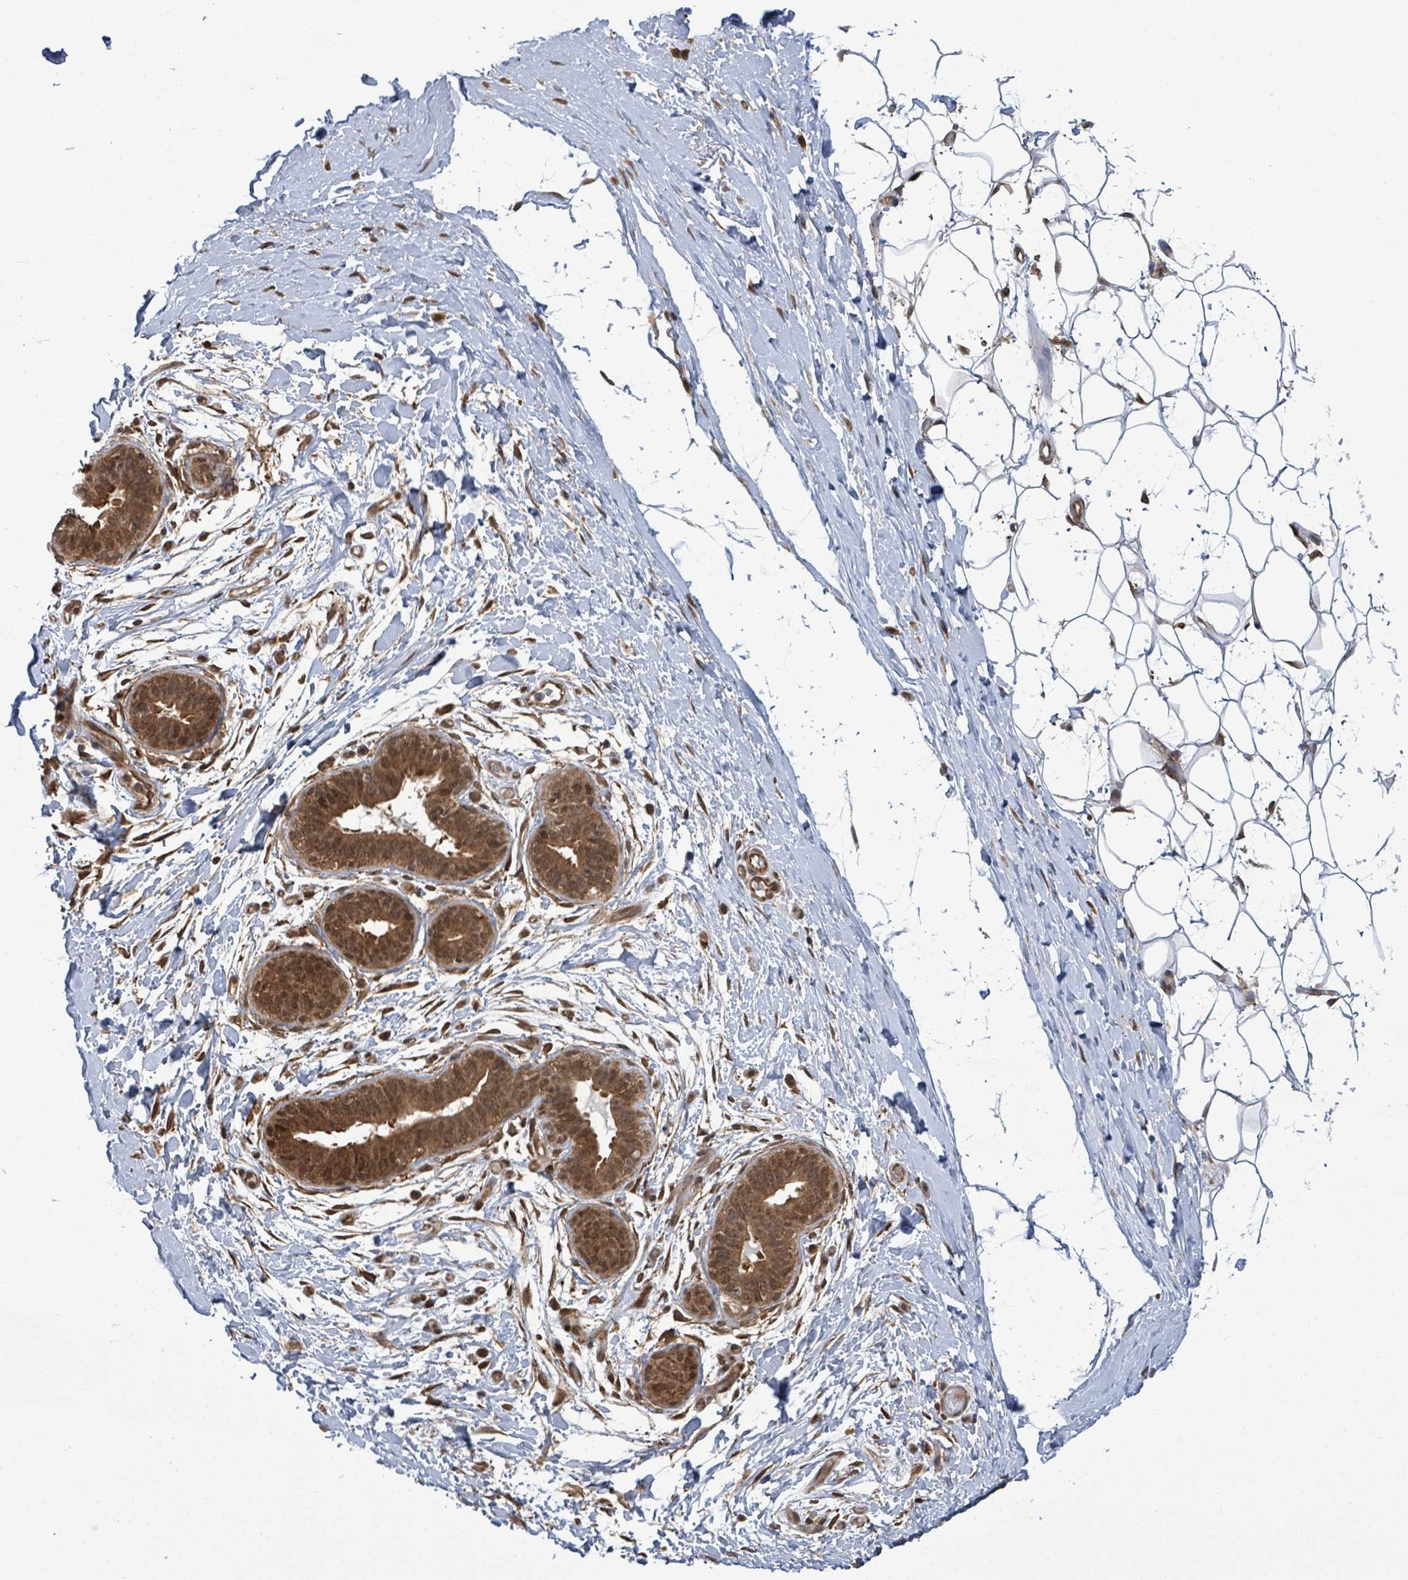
{"staining": {"intensity": "moderate", "quantity": "<25%", "location": "cytoplasmic/membranous,nuclear"}, "tissue": "adipose tissue", "cell_type": "Adipocytes", "image_type": "normal", "snomed": [{"axis": "morphology", "description": "Normal tissue, NOS"}, {"axis": "topography", "description": "Breast"}], "caption": "Adipose tissue stained for a protein (brown) demonstrates moderate cytoplasmic/membranous,nuclear positive expression in about <25% of adipocytes.", "gene": "ENSG00000256500", "patient": {"sex": "female", "age": 26}}